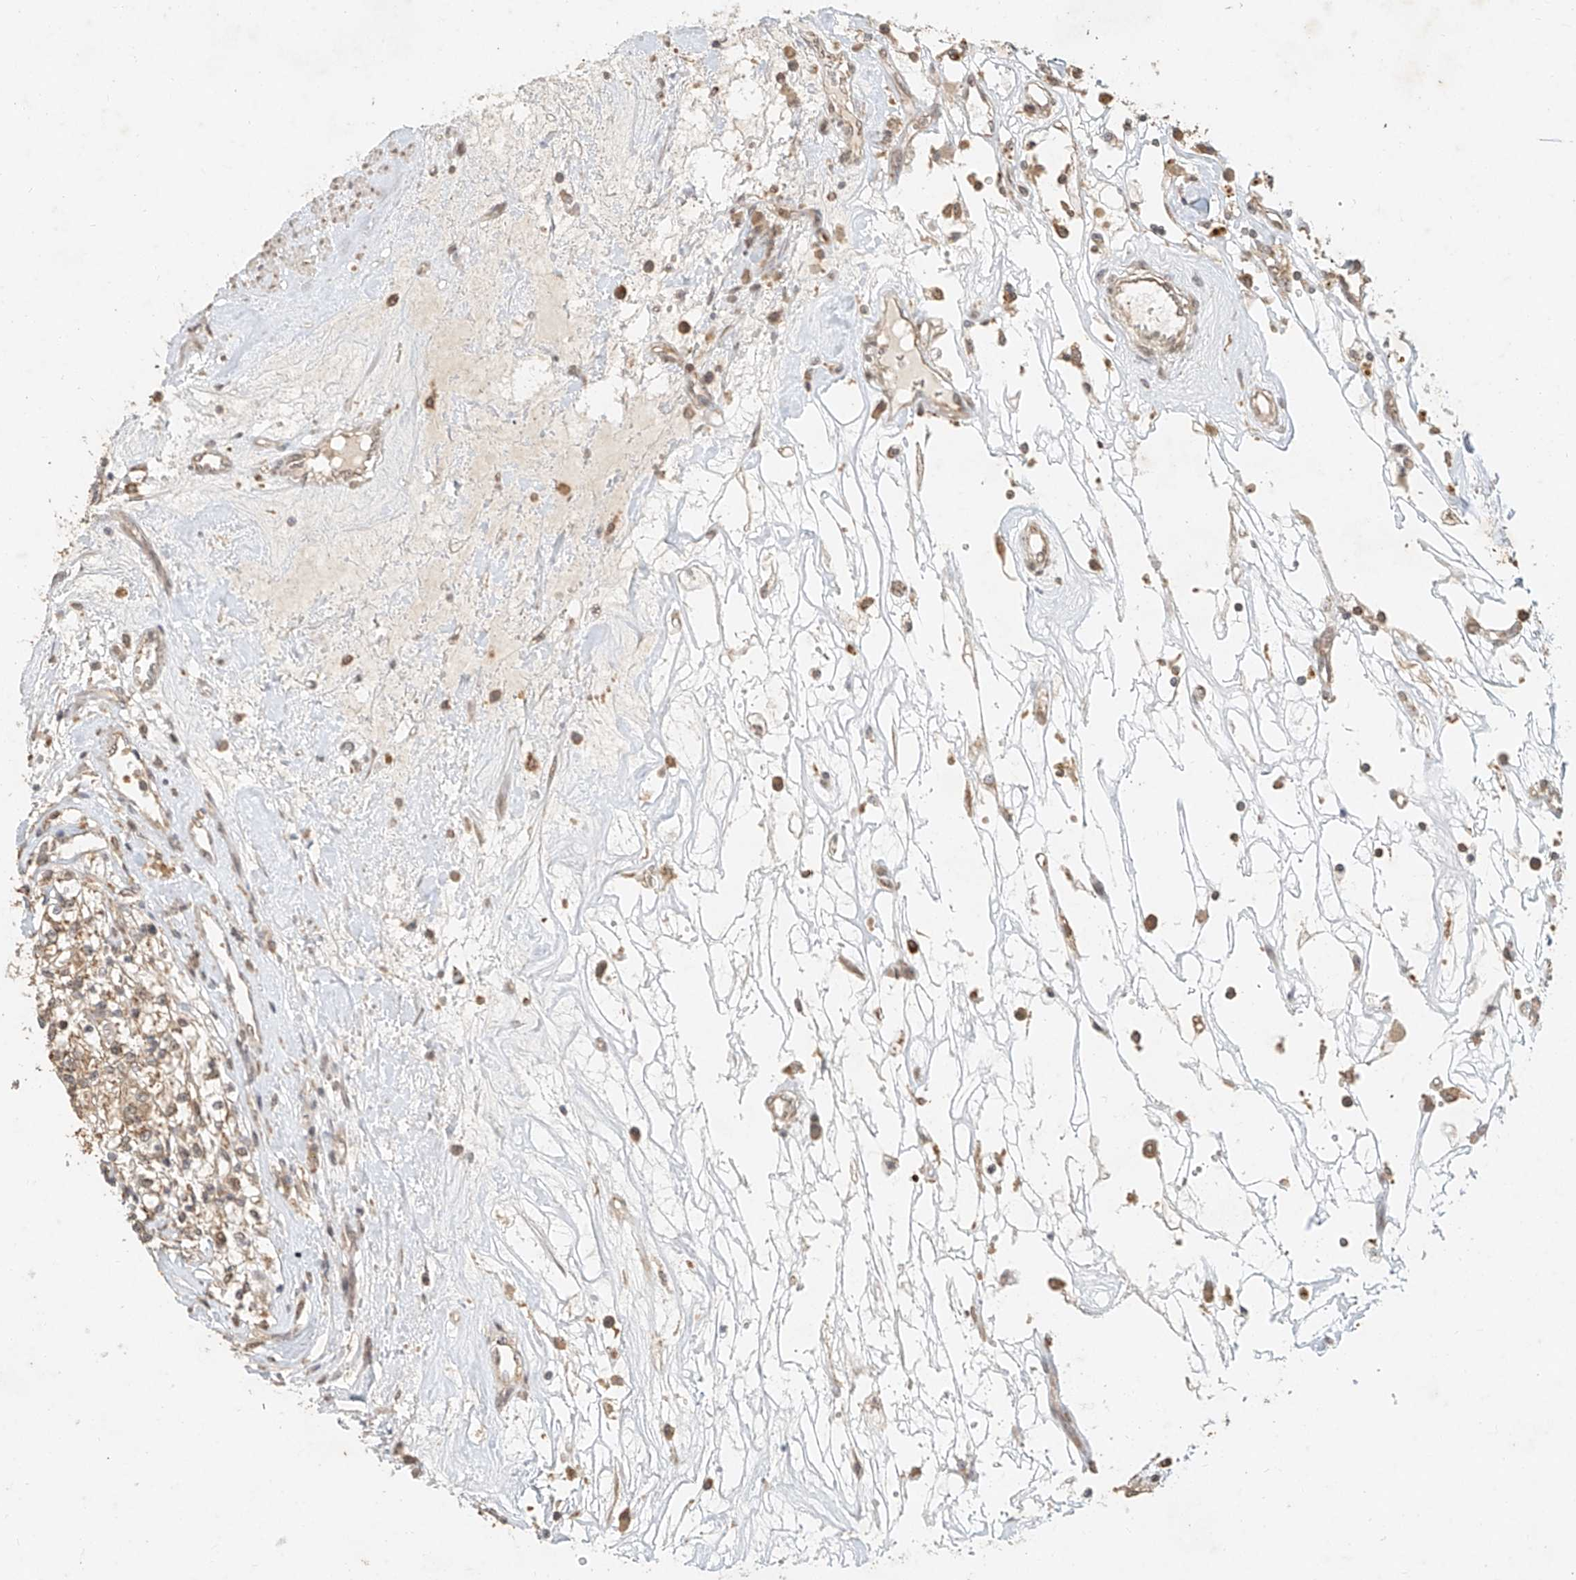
{"staining": {"intensity": "moderate", "quantity": ">75%", "location": "cytoplasmic/membranous"}, "tissue": "renal cancer", "cell_type": "Tumor cells", "image_type": "cancer", "snomed": [{"axis": "morphology", "description": "Adenocarcinoma, NOS"}, {"axis": "topography", "description": "Kidney"}], "caption": "A high-resolution histopathology image shows immunohistochemistry staining of adenocarcinoma (renal), which displays moderate cytoplasmic/membranous staining in about >75% of tumor cells.", "gene": "CXorf58", "patient": {"sex": "female", "age": 59}}